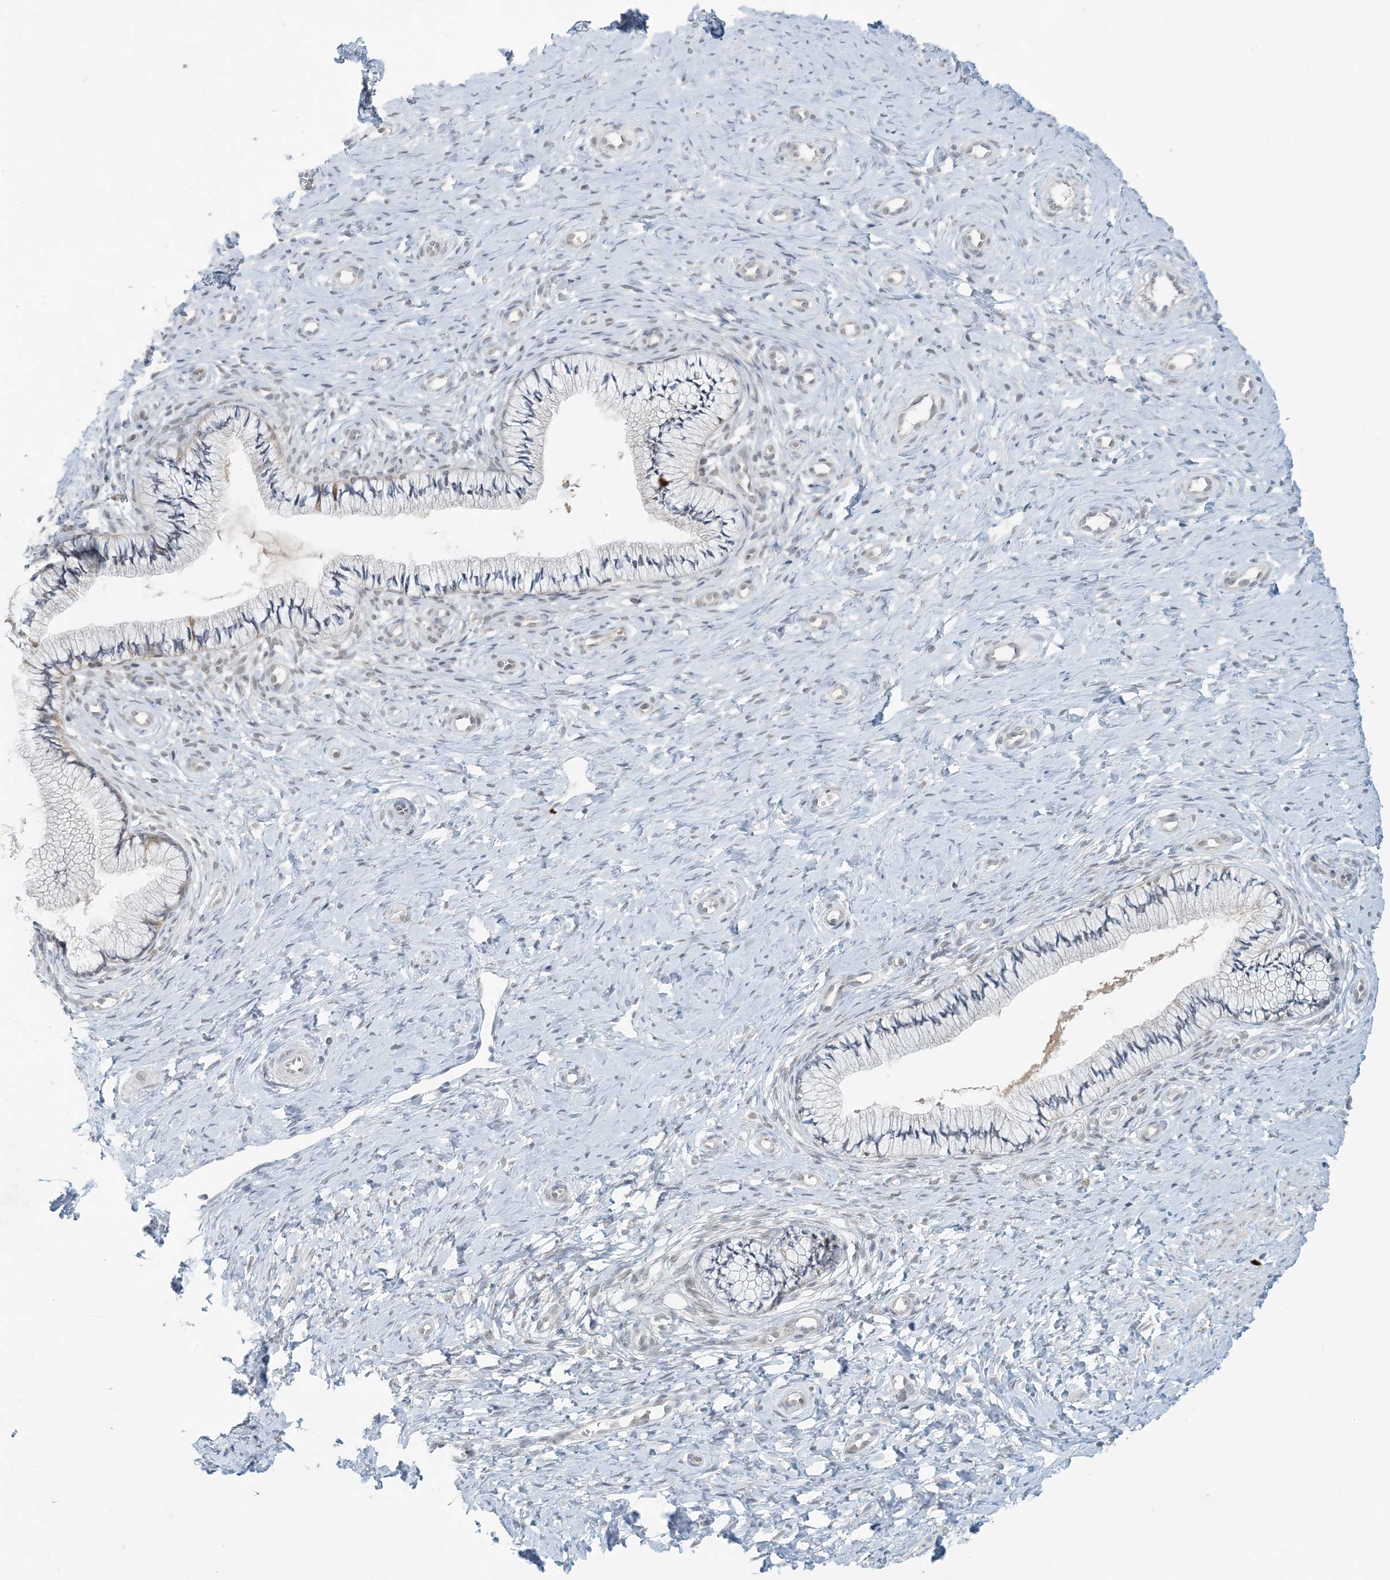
{"staining": {"intensity": "weak", "quantity": "25%-75%", "location": "cytoplasmic/membranous"}, "tissue": "cervix", "cell_type": "Glandular cells", "image_type": "normal", "snomed": [{"axis": "morphology", "description": "Normal tissue, NOS"}, {"axis": "topography", "description": "Cervix"}], "caption": "Immunohistochemistry (DAB) staining of unremarkable human cervix reveals weak cytoplasmic/membranous protein staining in approximately 25%-75% of glandular cells.", "gene": "OBI1", "patient": {"sex": "female", "age": 36}}